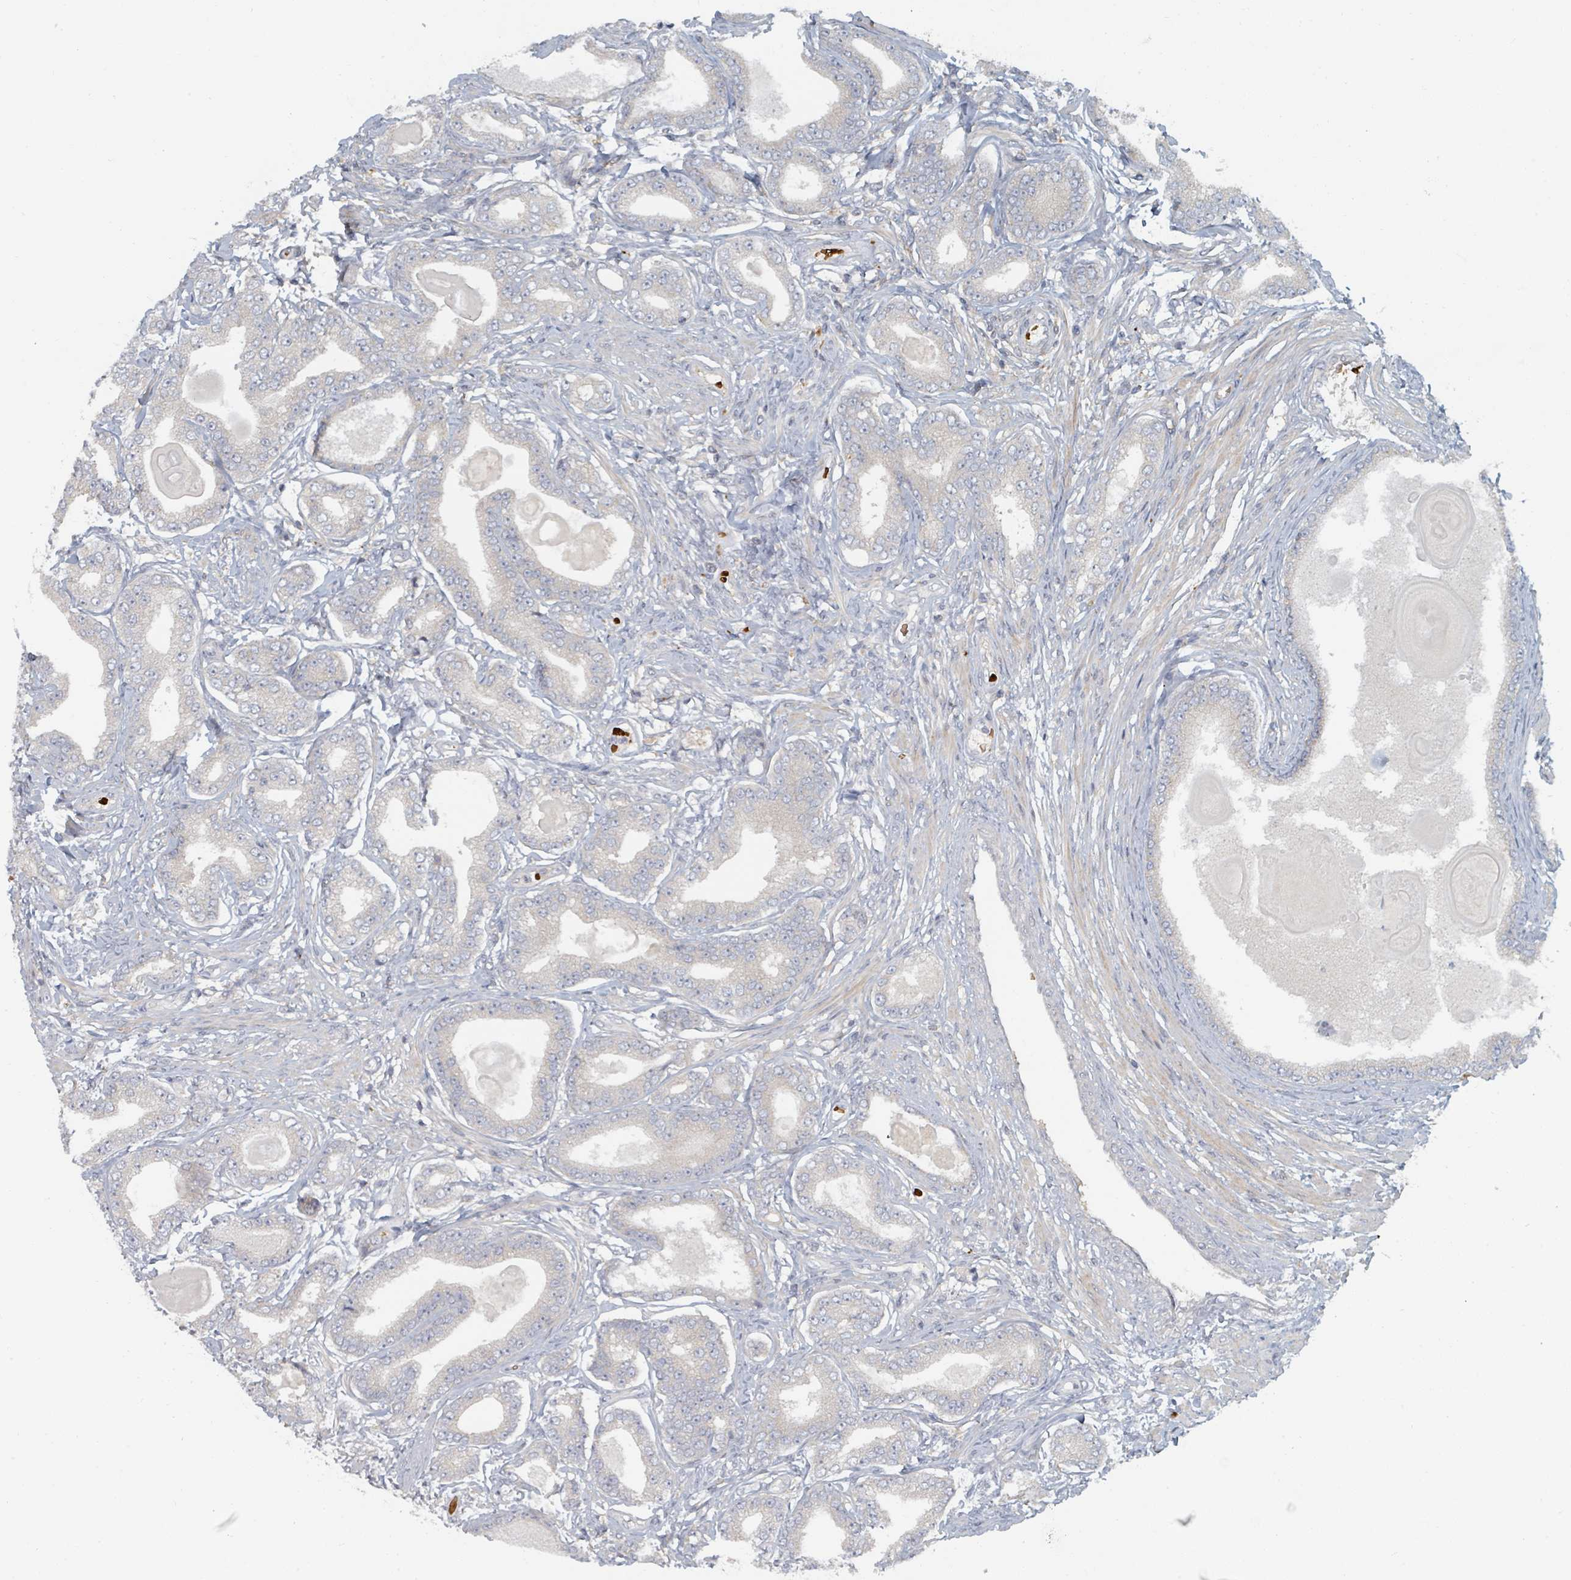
{"staining": {"intensity": "negative", "quantity": "none", "location": "none"}, "tissue": "prostate cancer", "cell_type": "Tumor cells", "image_type": "cancer", "snomed": [{"axis": "morphology", "description": "Adenocarcinoma, High grade"}, {"axis": "topography", "description": "Prostate"}], "caption": "Immunohistochemistry image of neoplastic tissue: prostate high-grade adenocarcinoma stained with DAB (3,3'-diaminobenzidine) displays no significant protein positivity in tumor cells. (DAB immunohistochemistry (IHC) visualized using brightfield microscopy, high magnification).", "gene": "TRPC4AP", "patient": {"sex": "male", "age": 69}}